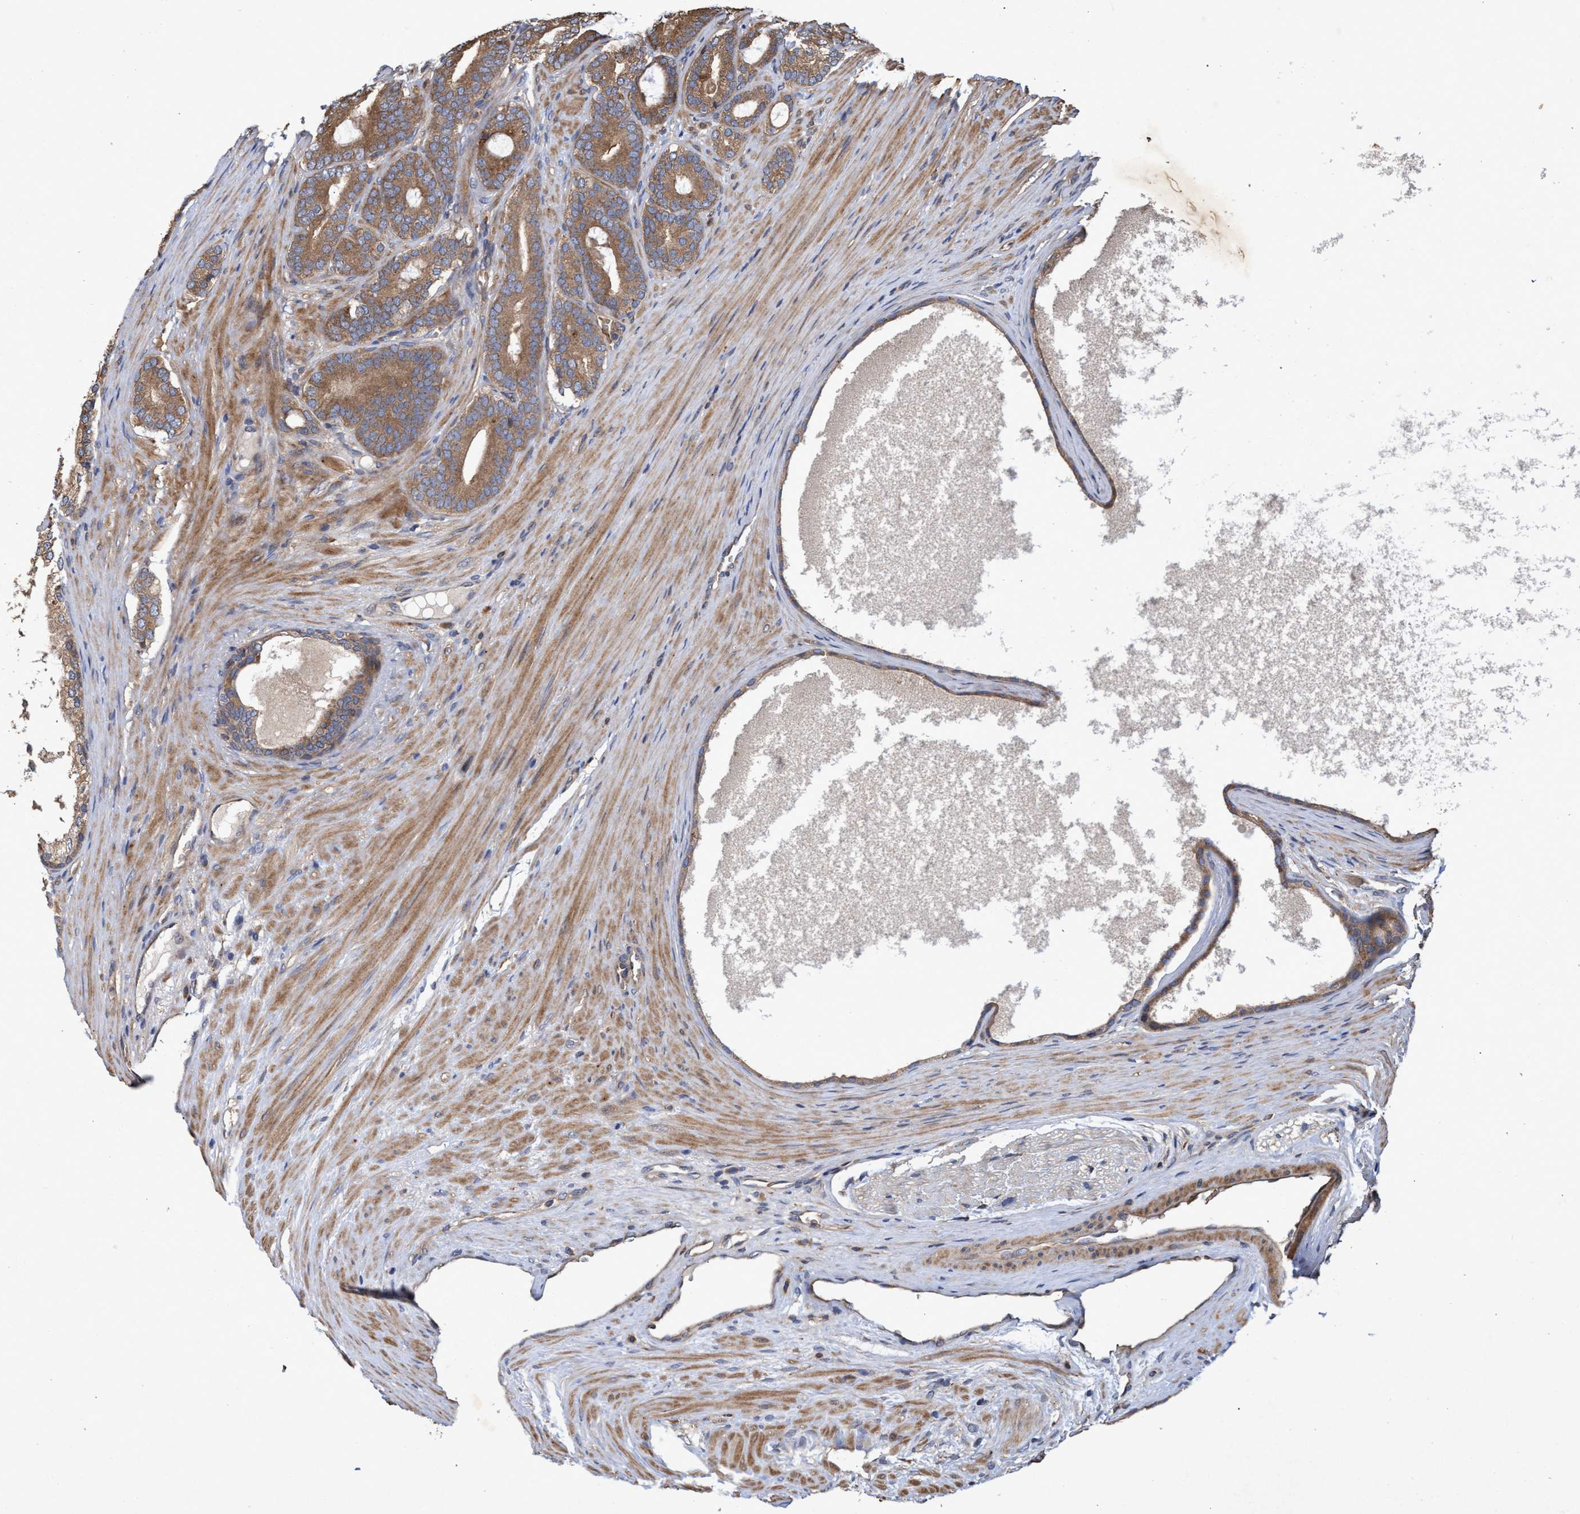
{"staining": {"intensity": "moderate", "quantity": ">75%", "location": "cytoplasmic/membranous"}, "tissue": "prostate cancer", "cell_type": "Tumor cells", "image_type": "cancer", "snomed": [{"axis": "morphology", "description": "Adenocarcinoma, High grade"}, {"axis": "topography", "description": "Prostate"}], "caption": "Protein expression analysis of high-grade adenocarcinoma (prostate) shows moderate cytoplasmic/membranous staining in approximately >75% of tumor cells.", "gene": "CHMP6", "patient": {"sex": "male", "age": 60}}